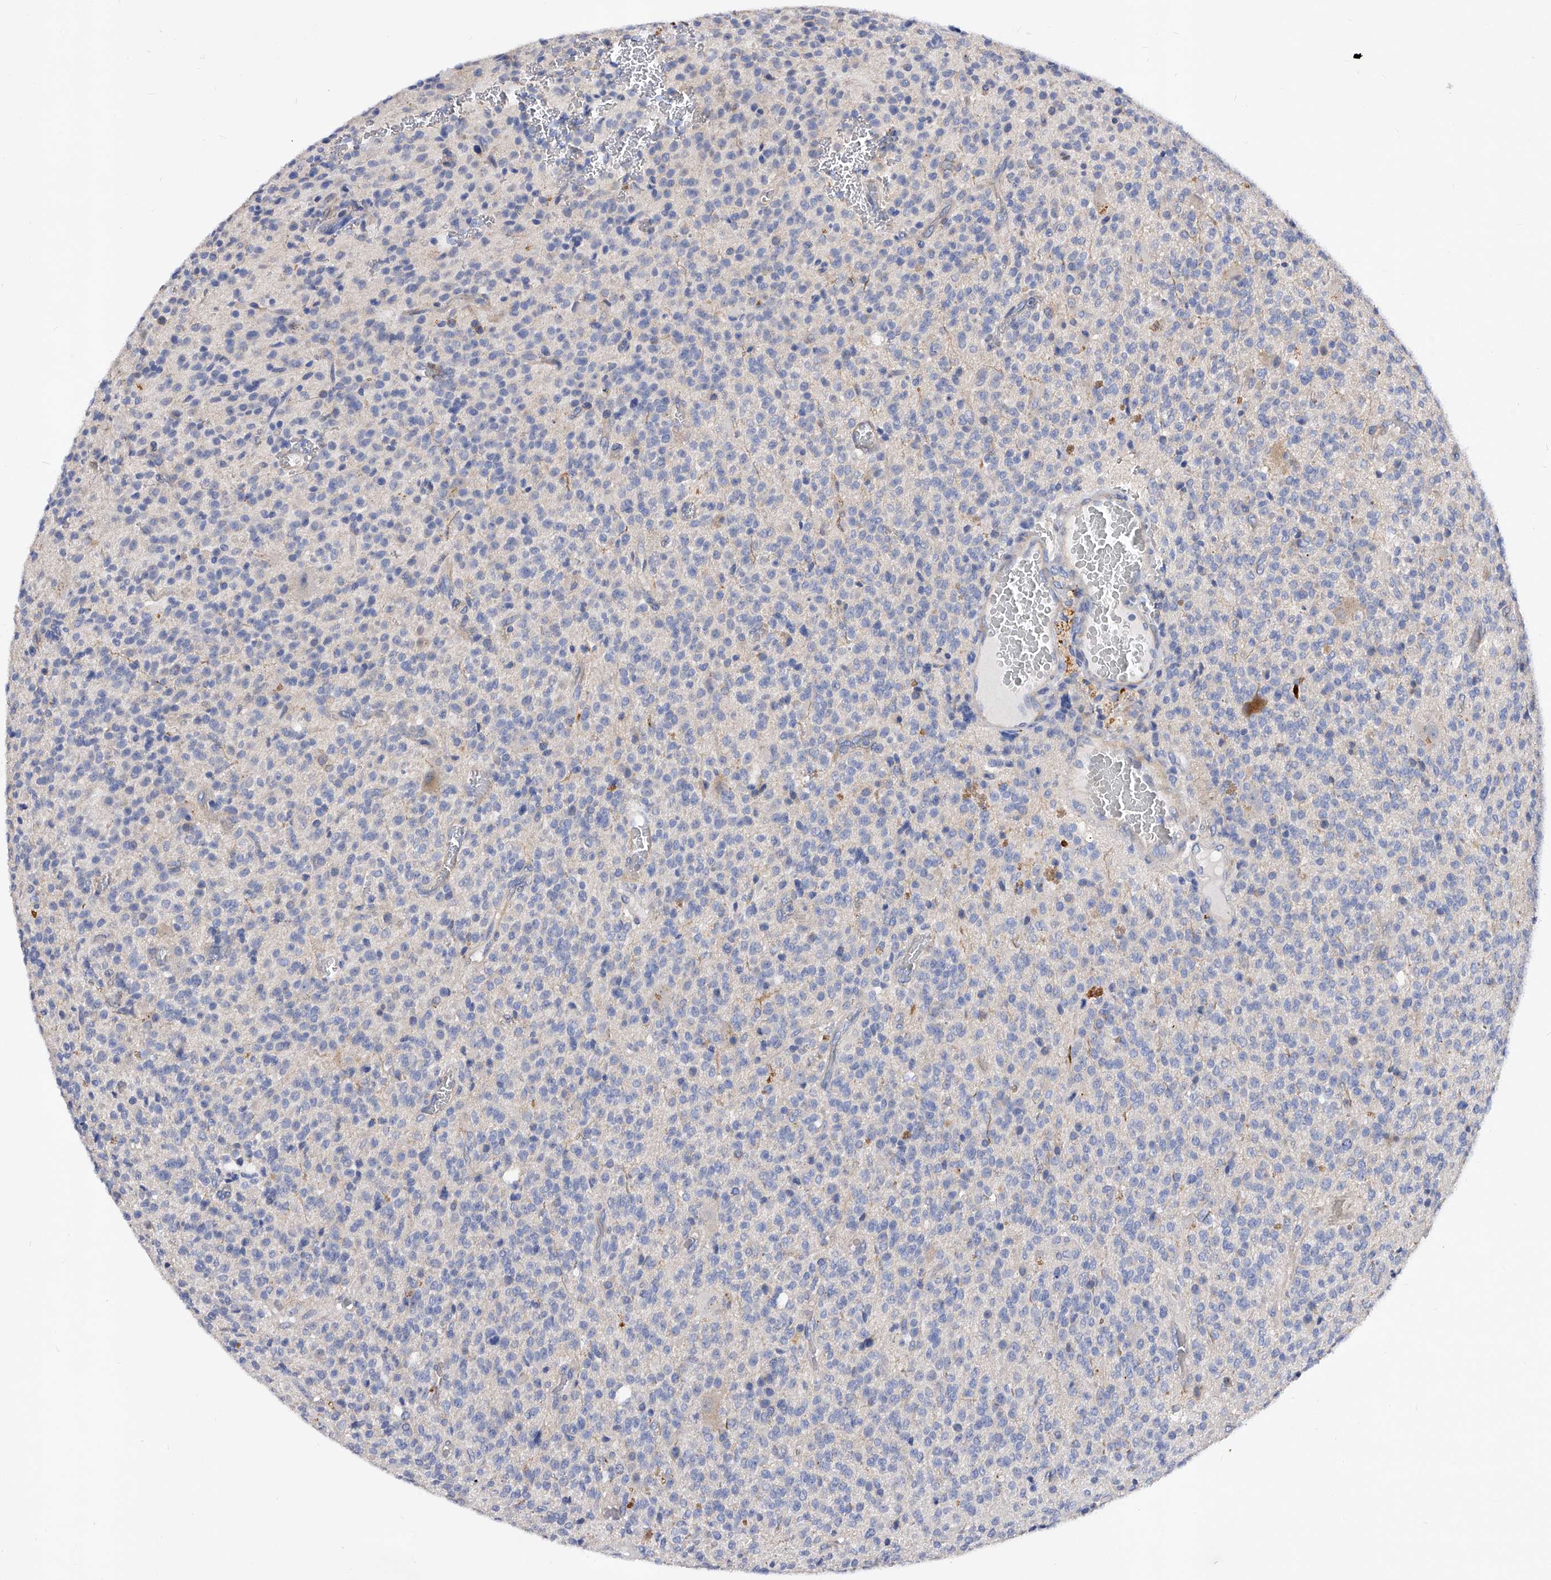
{"staining": {"intensity": "negative", "quantity": "none", "location": "none"}, "tissue": "glioma", "cell_type": "Tumor cells", "image_type": "cancer", "snomed": [{"axis": "morphology", "description": "Glioma, malignant, High grade"}, {"axis": "topography", "description": "Brain"}], "caption": "Glioma was stained to show a protein in brown. There is no significant staining in tumor cells. Brightfield microscopy of immunohistochemistry (IHC) stained with DAB (3,3'-diaminobenzidine) (brown) and hematoxylin (blue), captured at high magnification.", "gene": "PPP5C", "patient": {"sex": "male", "age": 34}}